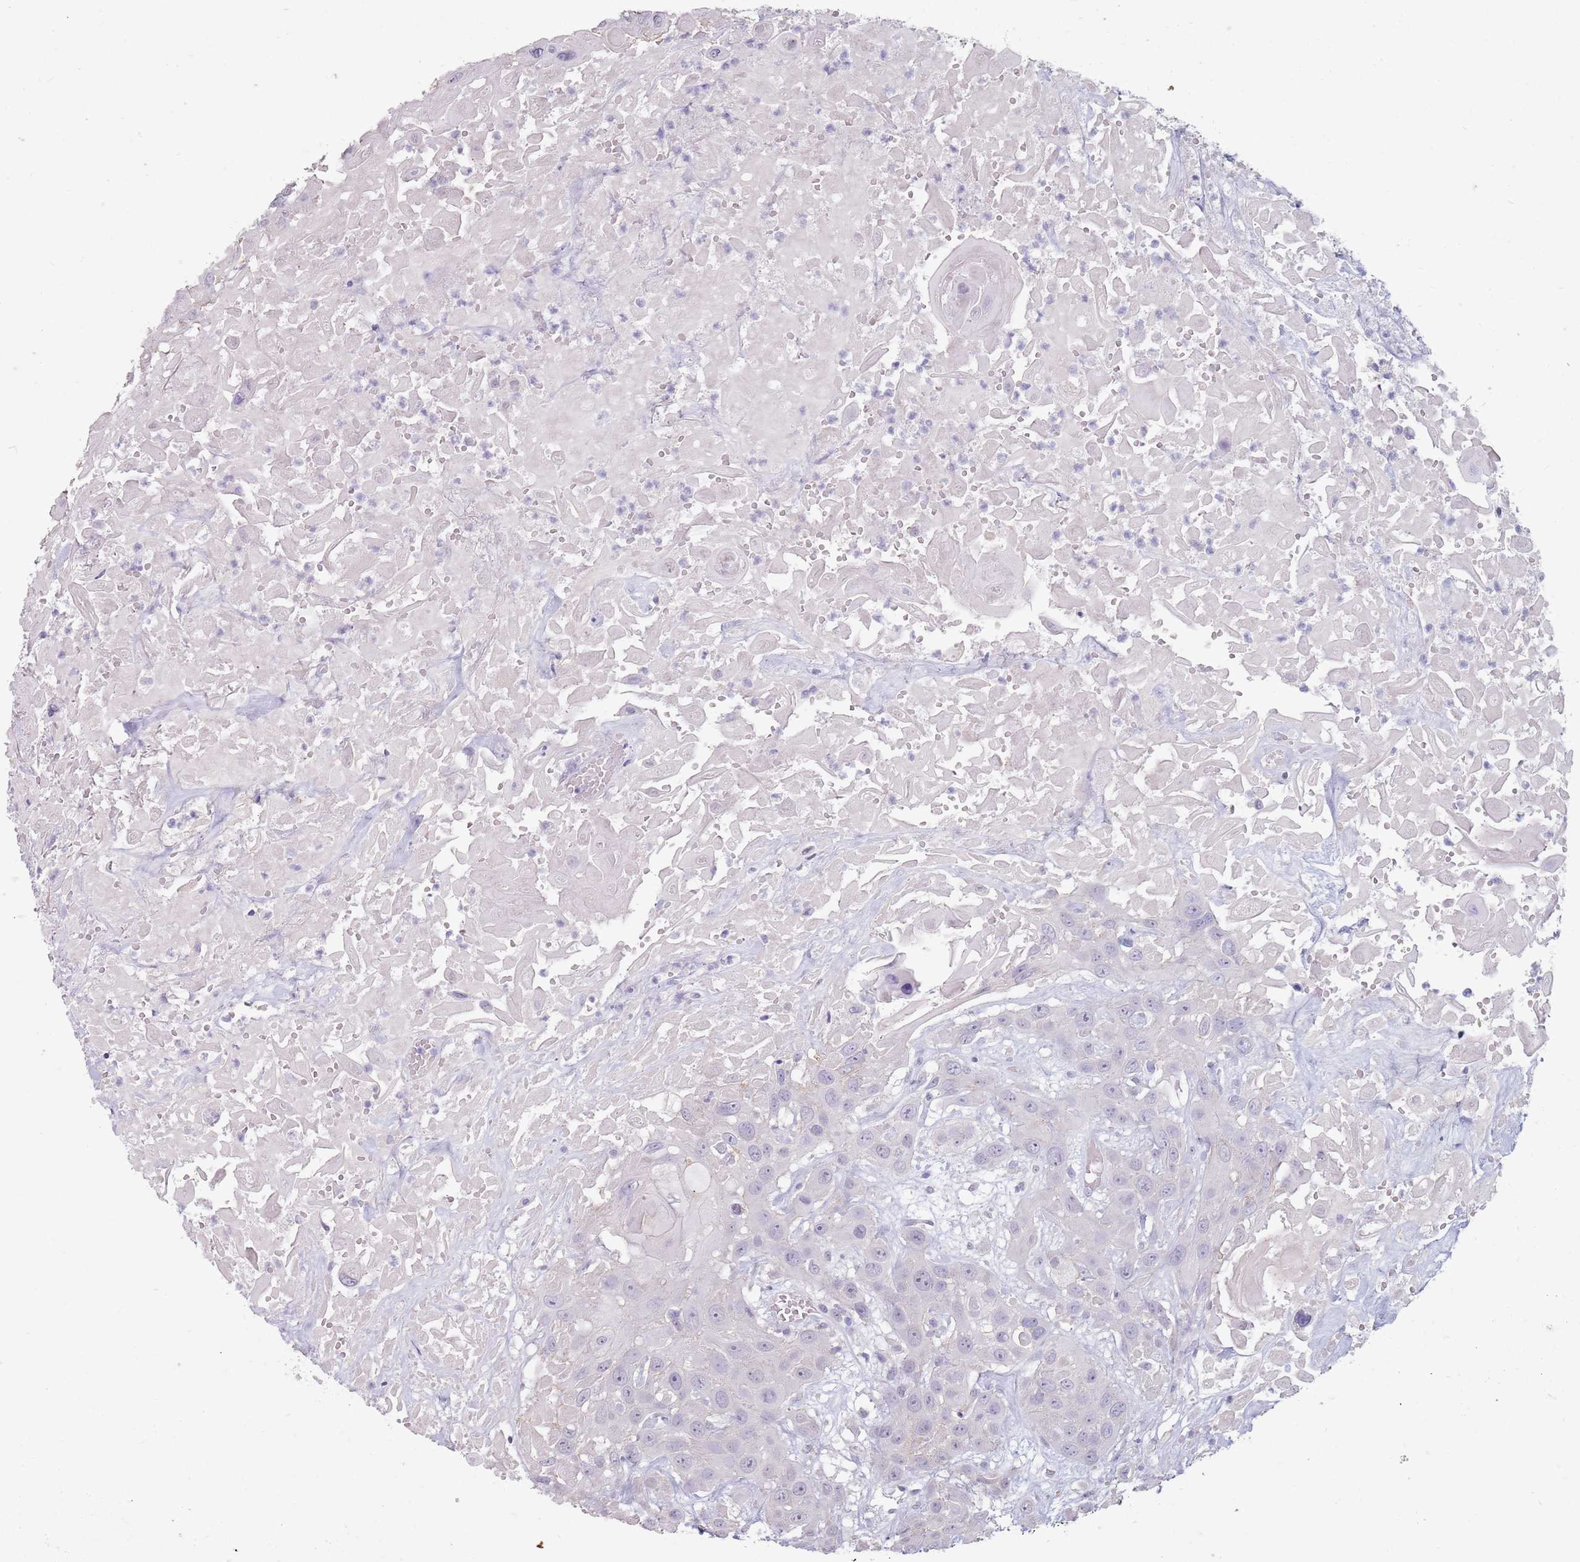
{"staining": {"intensity": "negative", "quantity": "none", "location": "none"}, "tissue": "head and neck cancer", "cell_type": "Tumor cells", "image_type": "cancer", "snomed": [{"axis": "morphology", "description": "Squamous cell carcinoma, NOS"}, {"axis": "topography", "description": "Head-Neck"}], "caption": "Tumor cells are negative for brown protein staining in head and neck cancer (squamous cell carcinoma). (Immunohistochemistry, brightfield microscopy, high magnification).", "gene": "STYK1", "patient": {"sex": "male", "age": 81}}